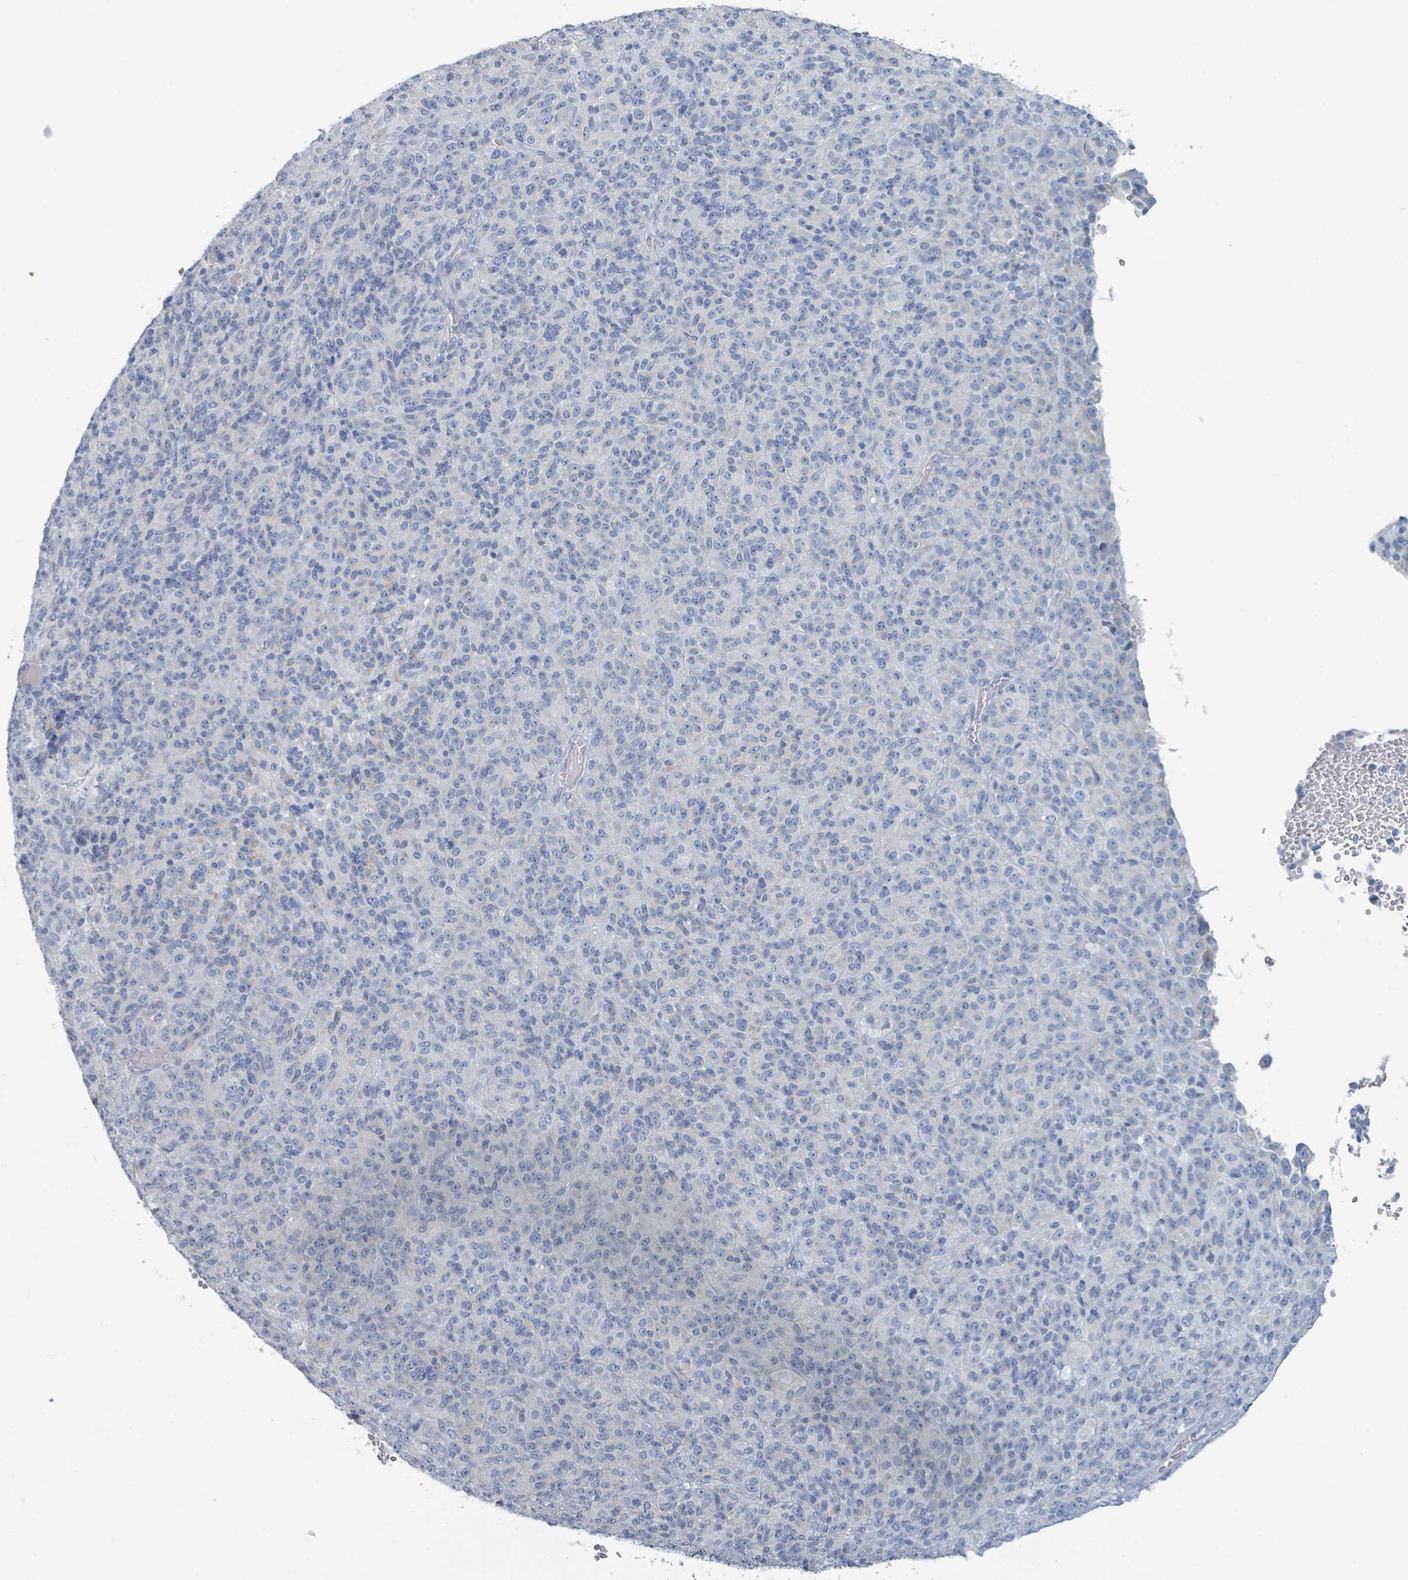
{"staining": {"intensity": "negative", "quantity": "none", "location": "none"}, "tissue": "melanoma", "cell_type": "Tumor cells", "image_type": "cancer", "snomed": [{"axis": "morphology", "description": "Malignant melanoma, Metastatic site"}, {"axis": "topography", "description": "Brain"}], "caption": "DAB immunohistochemical staining of malignant melanoma (metastatic site) displays no significant positivity in tumor cells.", "gene": "HEATR5A", "patient": {"sex": "female", "age": 56}}